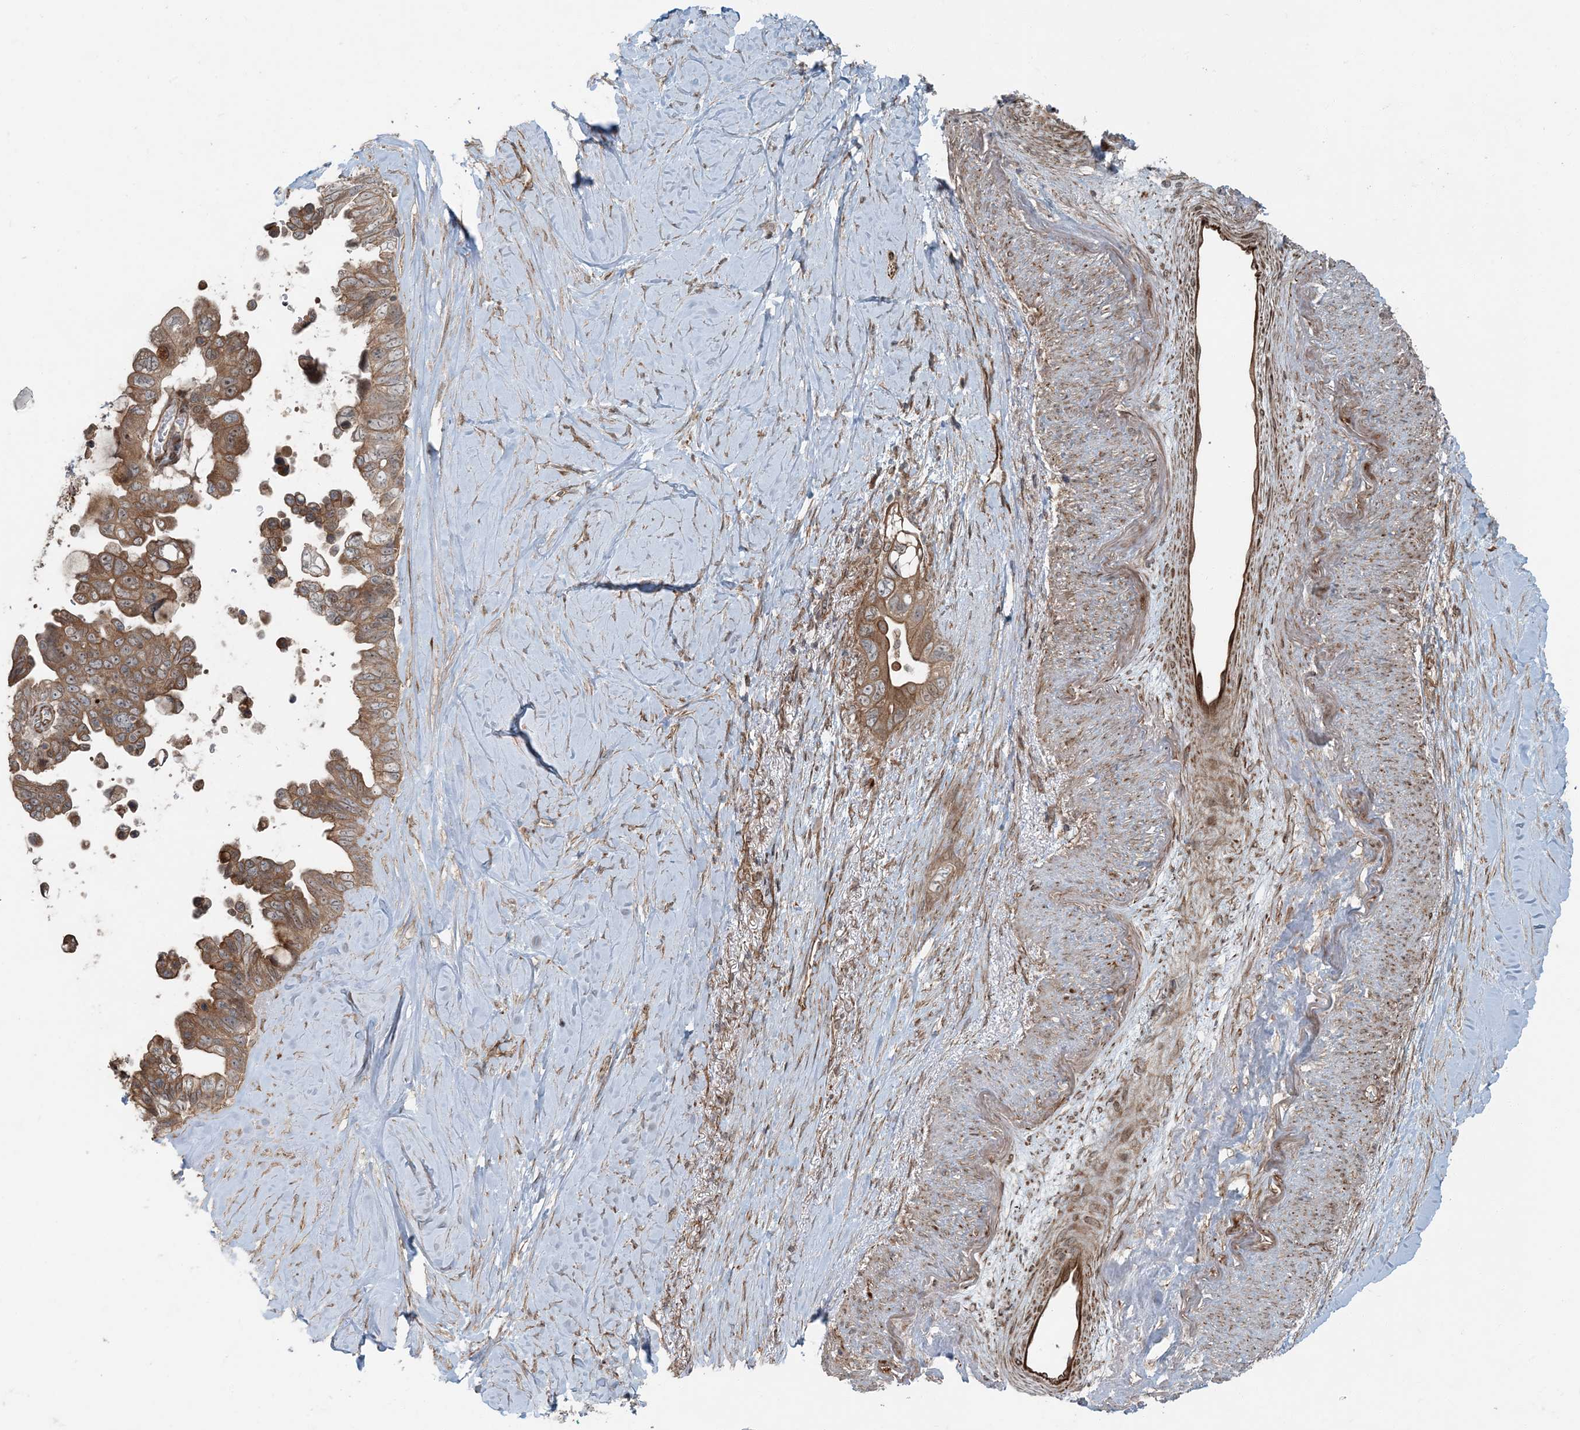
{"staining": {"intensity": "weak", "quantity": ">75%", "location": "cytoplasmic/membranous"}, "tissue": "pancreatic cancer", "cell_type": "Tumor cells", "image_type": "cancer", "snomed": [{"axis": "morphology", "description": "Adenocarcinoma, NOS"}, {"axis": "topography", "description": "Pancreas"}], "caption": "The photomicrograph demonstrates a brown stain indicating the presence of a protein in the cytoplasmic/membranous of tumor cells in pancreatic cancer (adenocarcinoma).", "gene": "EDEM2", "patient": {"sex": "female", "age": 72}}